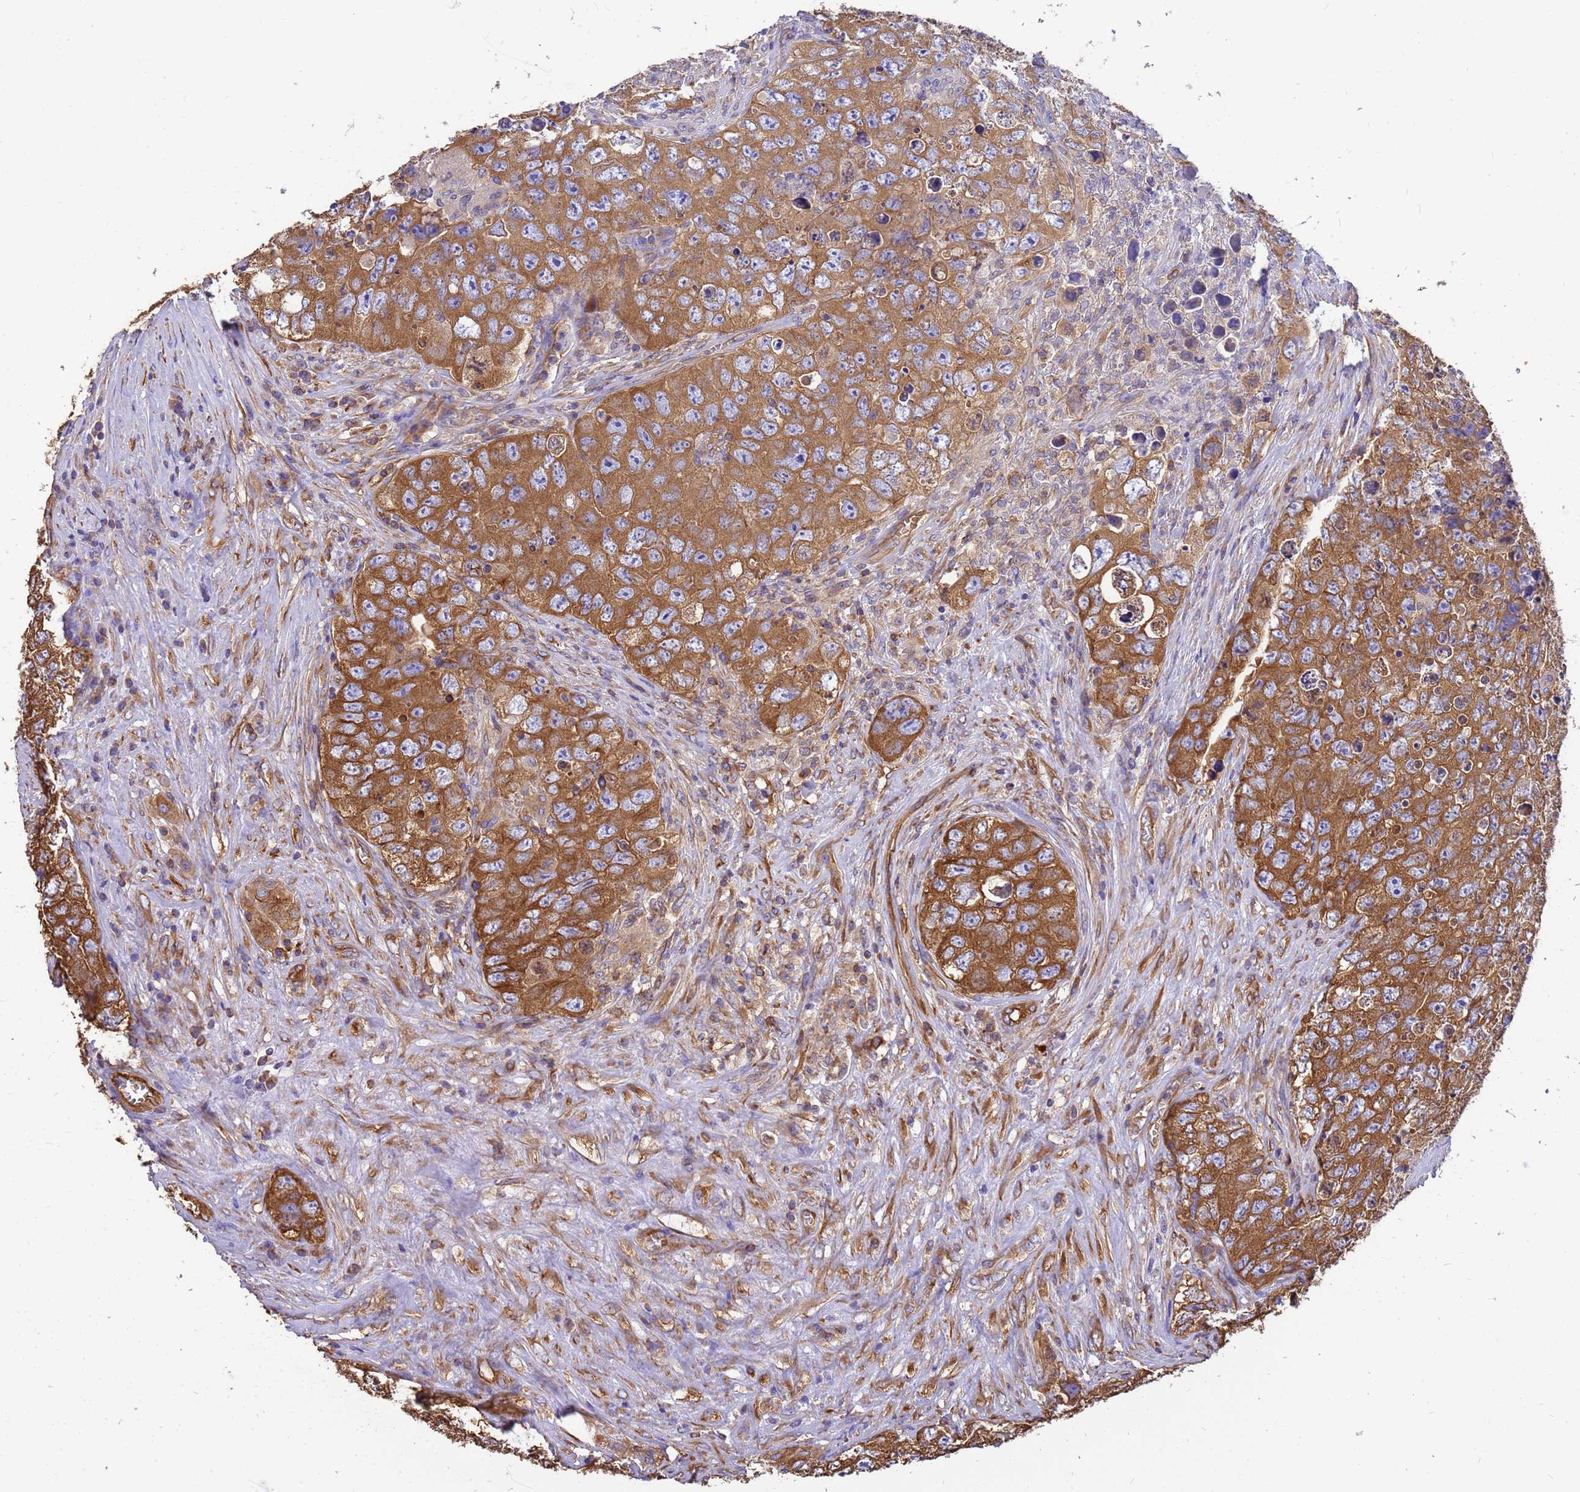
{"staining": {"intensity": "moderate", "quantity": ">75%", "location": "cytoplasmic/membranous"}, "tissue": "testis cancer", "cell_type": "Tumor cells", "image_type": "cancer", "snomed": [{"axis": "morphology", "description": "Seminoma, NOS"}, {"axis": "morphology", "description": "Carcinoma, Embryonal, NOS"}, {"axis": "topography", "description": "Testis"}], "caption": "A brown stain labels moderate cytoplasmic/membranous expression of a protein in testis cancer tumor cells.", "gene": "TUBB1", "patient": {"sex": "male", "age": 43}}